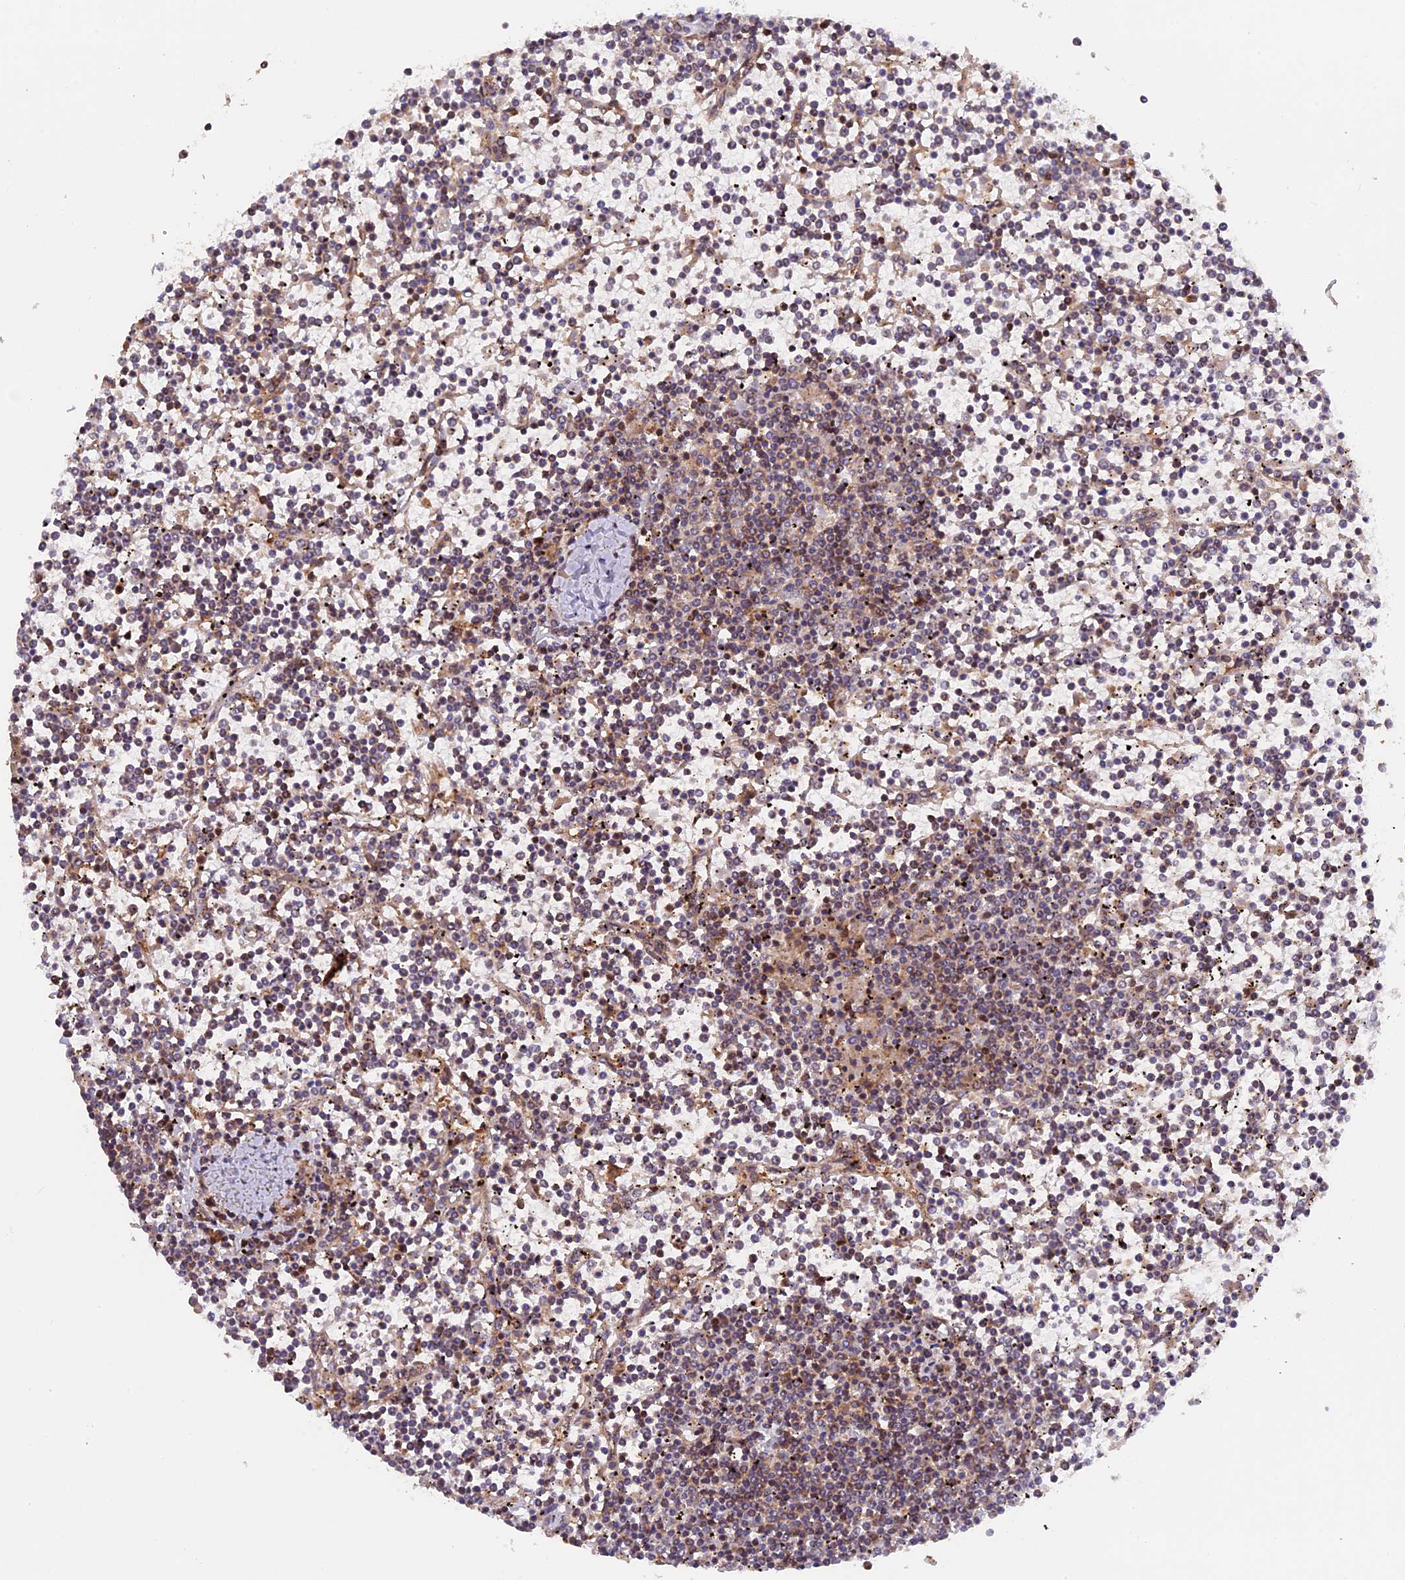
{"staining": {"intensity": "weak", "quantity": "<25%", "location": "cytoplasmic/membranous"}, "tissue": "lymphoma", "cell_type": "Tumor cells", "image_type": "cancer", "snomed": [{"axis": "morphology", "description": "Malignant lymphoma, non-Hodgkin's type, Low grade"}, {"axis": "topography", "description": "Spleen"}], "caption": "Tumor cells show no significant staining in low-grade malignant lymphoma, non-Hodgkin's type.", "gene": "FERMT1", "patient": {"sex": "female", "age": 19}}